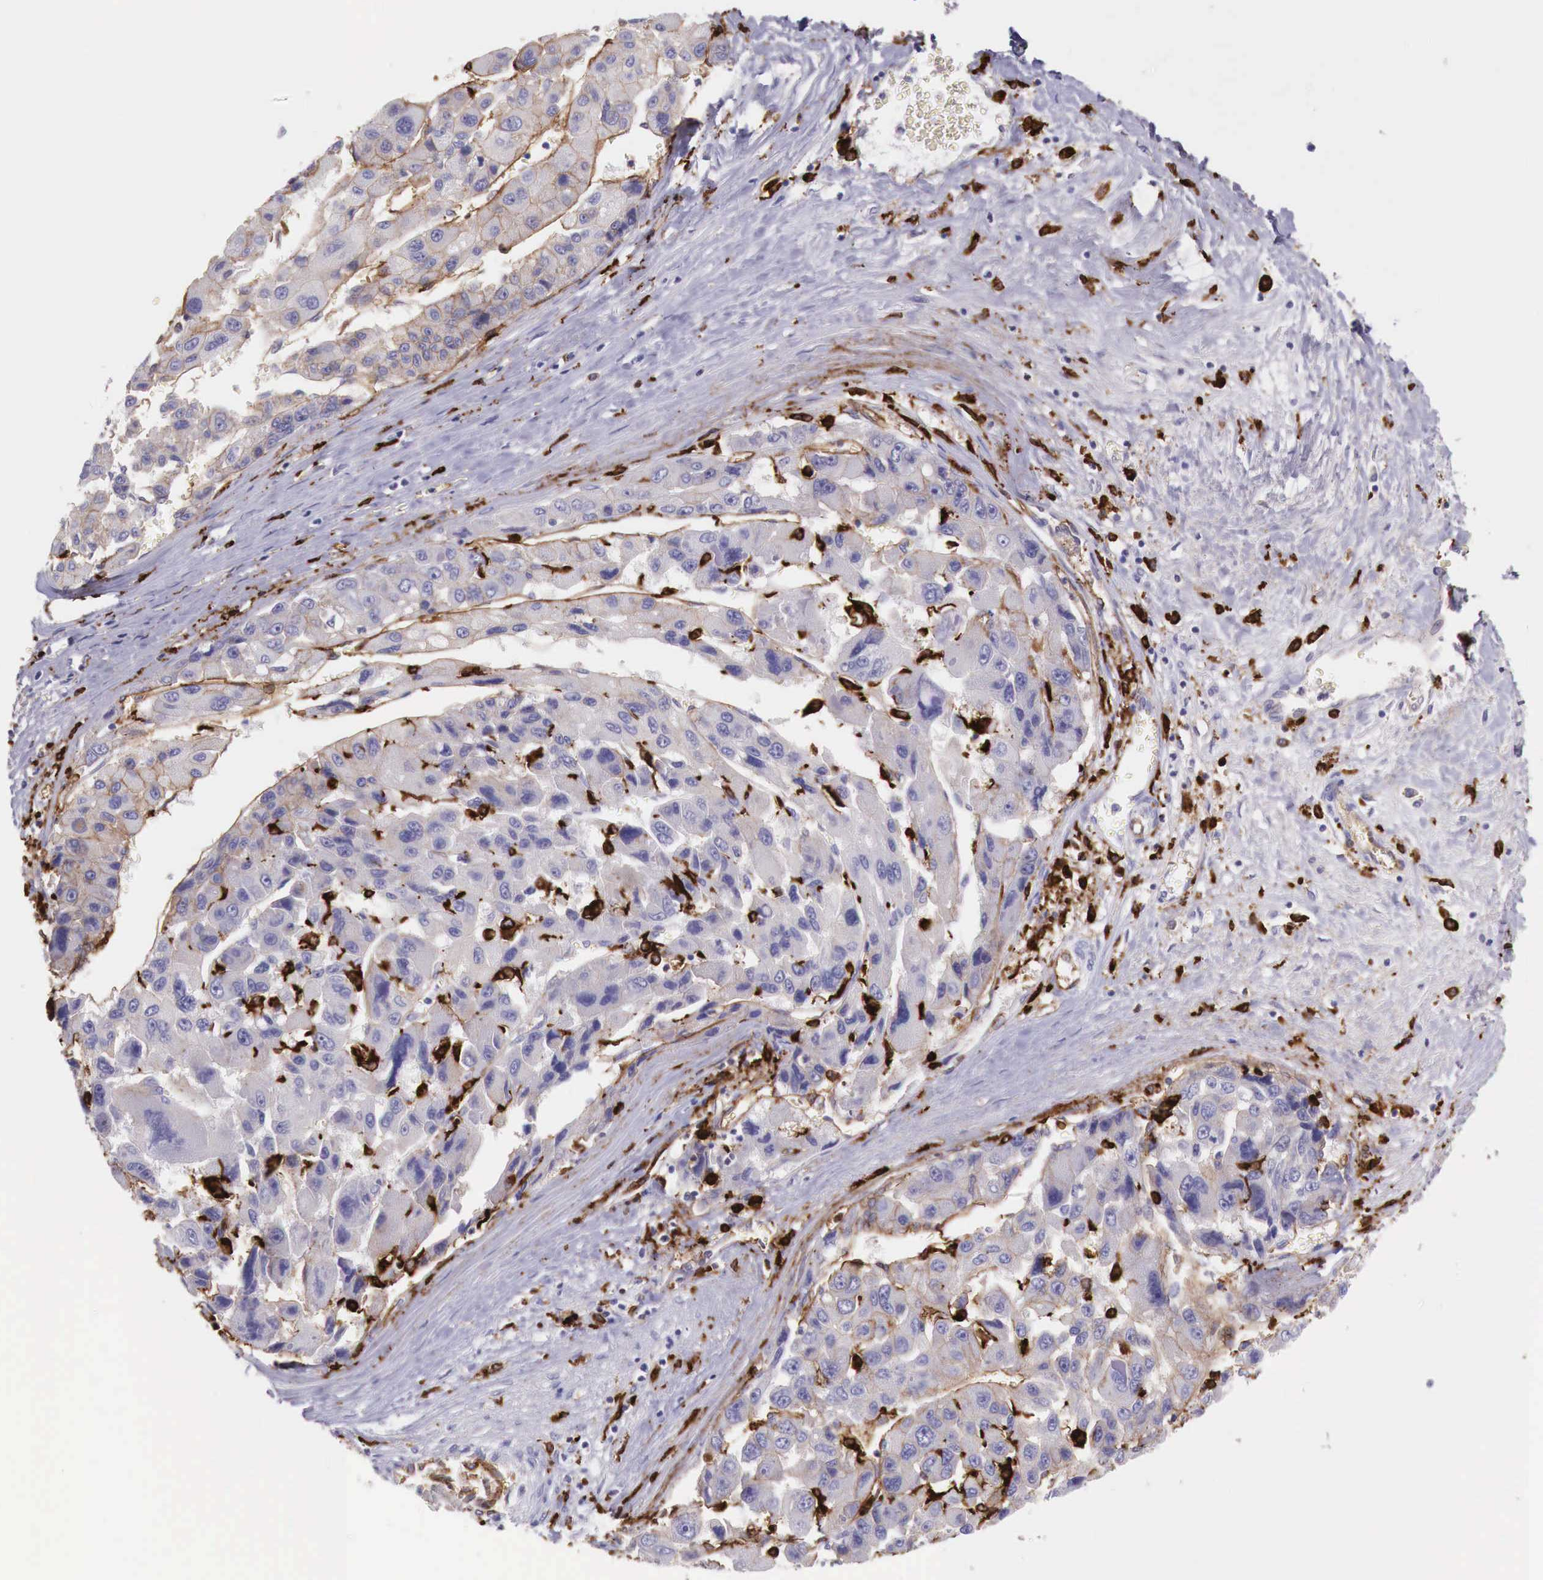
{"staining": {"intensity": "weak", "quantity": "<25%", "location": "cytoplasmic/membranous"}, "tissue": "liver cancer", "cell_type": "Tumor cells", "image_type": "cancer", "snomed": [{"axis": "morphology", "description": "Carcinoma, Hepatocellular, NOS"}, {"axis": "topography", "description": "Liver"}], "caption": "A high-resolution photomicrograph shows IHC staining of liver cancer (hepatocellular carcinoma), which displays no significant expression in tumor cells.", "gene": "MSR1", "patient": {"sex": "male", "age": 64}}